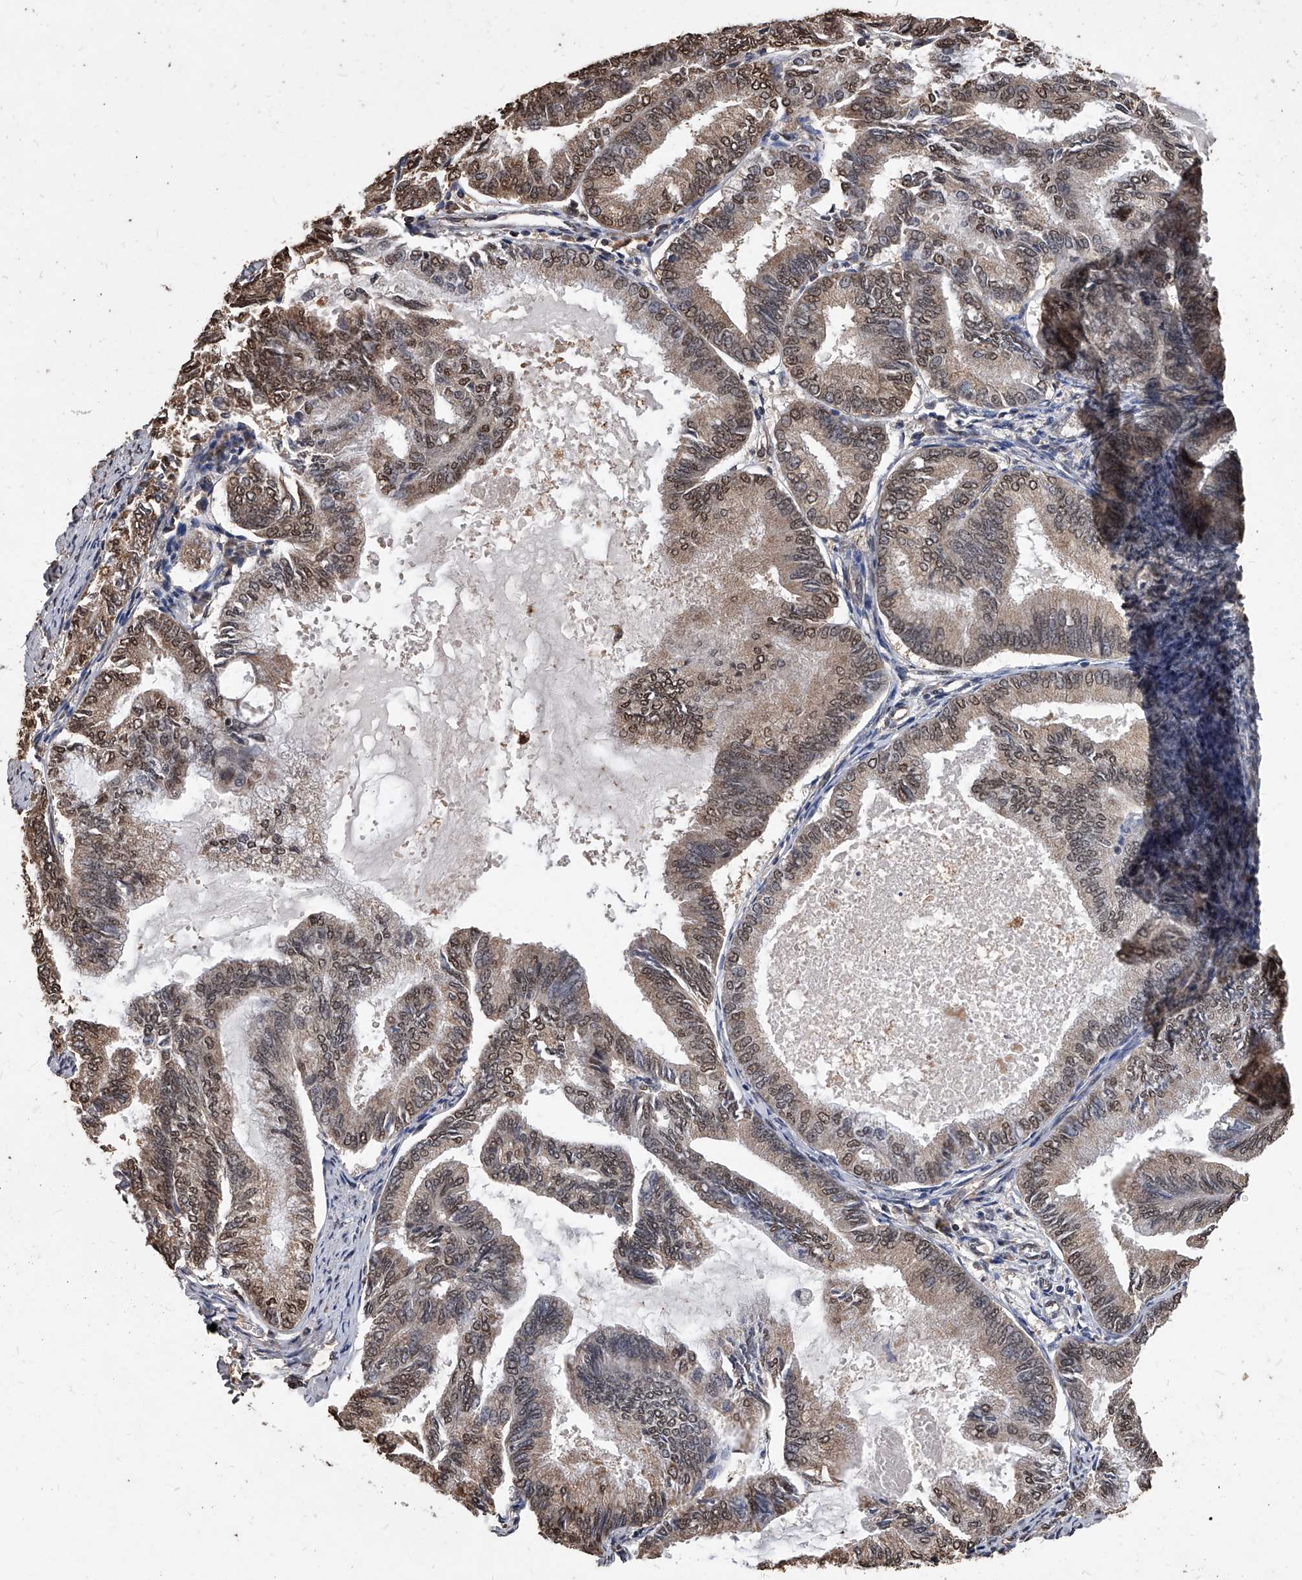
{"staining": {"intensity": "strong", "quantity": "25%-75%", "location": "cytoplasmic/membranous,nuclear"}, "tissue": "endometrial cancer", "cell_type": "Tumor cells", "image_type": "cancer", "snomed": [{"axis": "morphology", "description": "Adenocarcinoma, NOS"}, {"axis": "topography", "description": "Endometrium"}], "caption": "Strong cytoplasmic/membranous and nuclear expression for a protein is appreciated in about 25%-75% of tumor cells of adenocarcinoma (endometrial) using immunohistochemistry (IHC).", "gene": "FBXL4", "patient": {"sex": "female", "age": 86}}